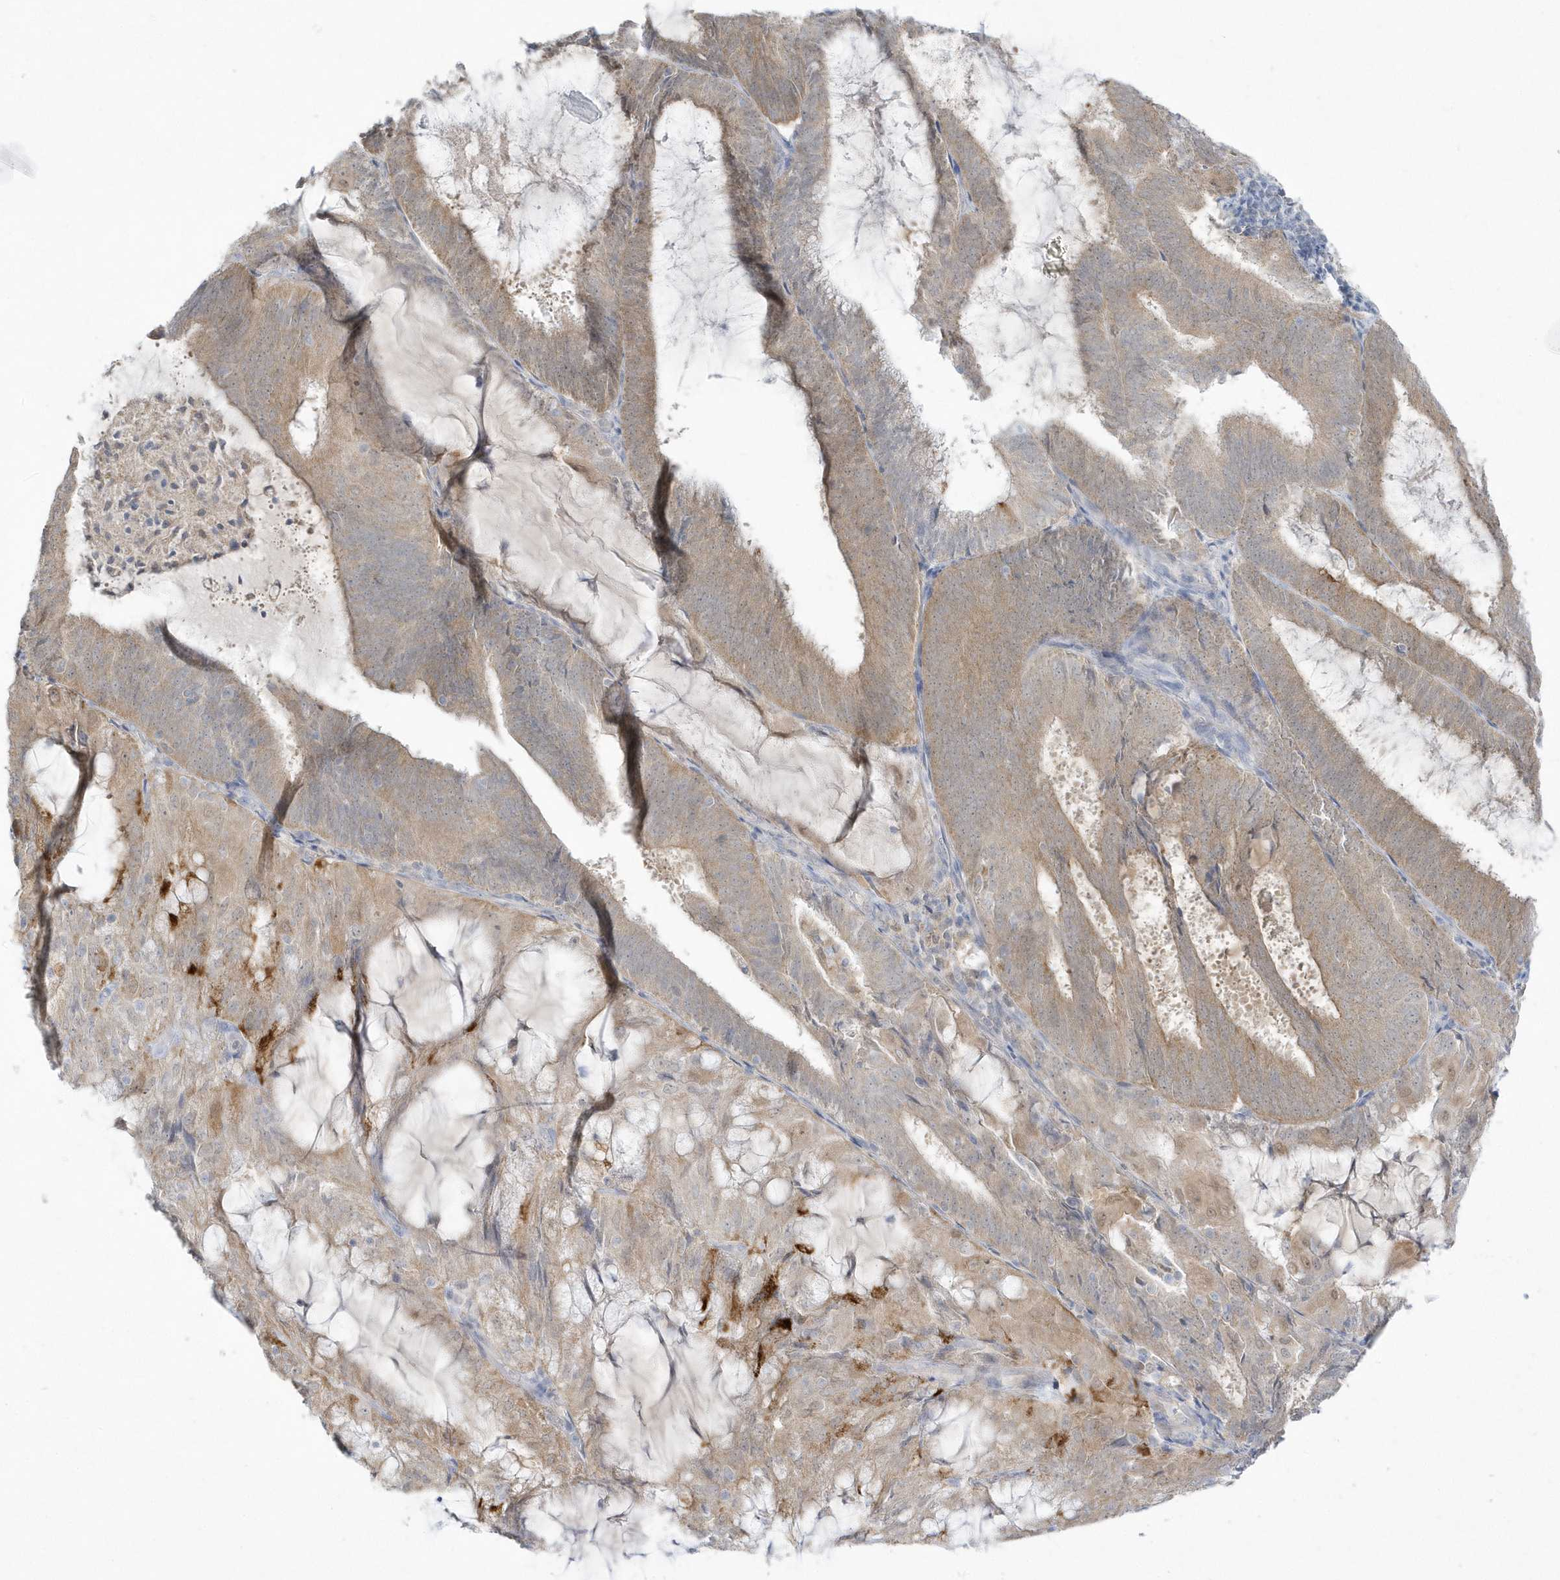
{"staining": {"intensity": "weak", "quantity": "25%-75%", "location": "cytoplasmic/membranous"}, "tissue": "endometrial cancer", "cell_type": "Tumor cells", "image_type": "cancer", "snomed": [{"axis": "morphology", "description": "Adenocarcinoma, NOS"}, {"axis": "topography", "description": "Endometrium"}], "caption": "Immunohistochemical staining of endometrial cancer demonstrates low levels of weak cytoplasmic/membranous staining in about 25%-75% of tumor cells.", "gene": "PCBD1", "patient": {"sex": "female", "age": 81}}